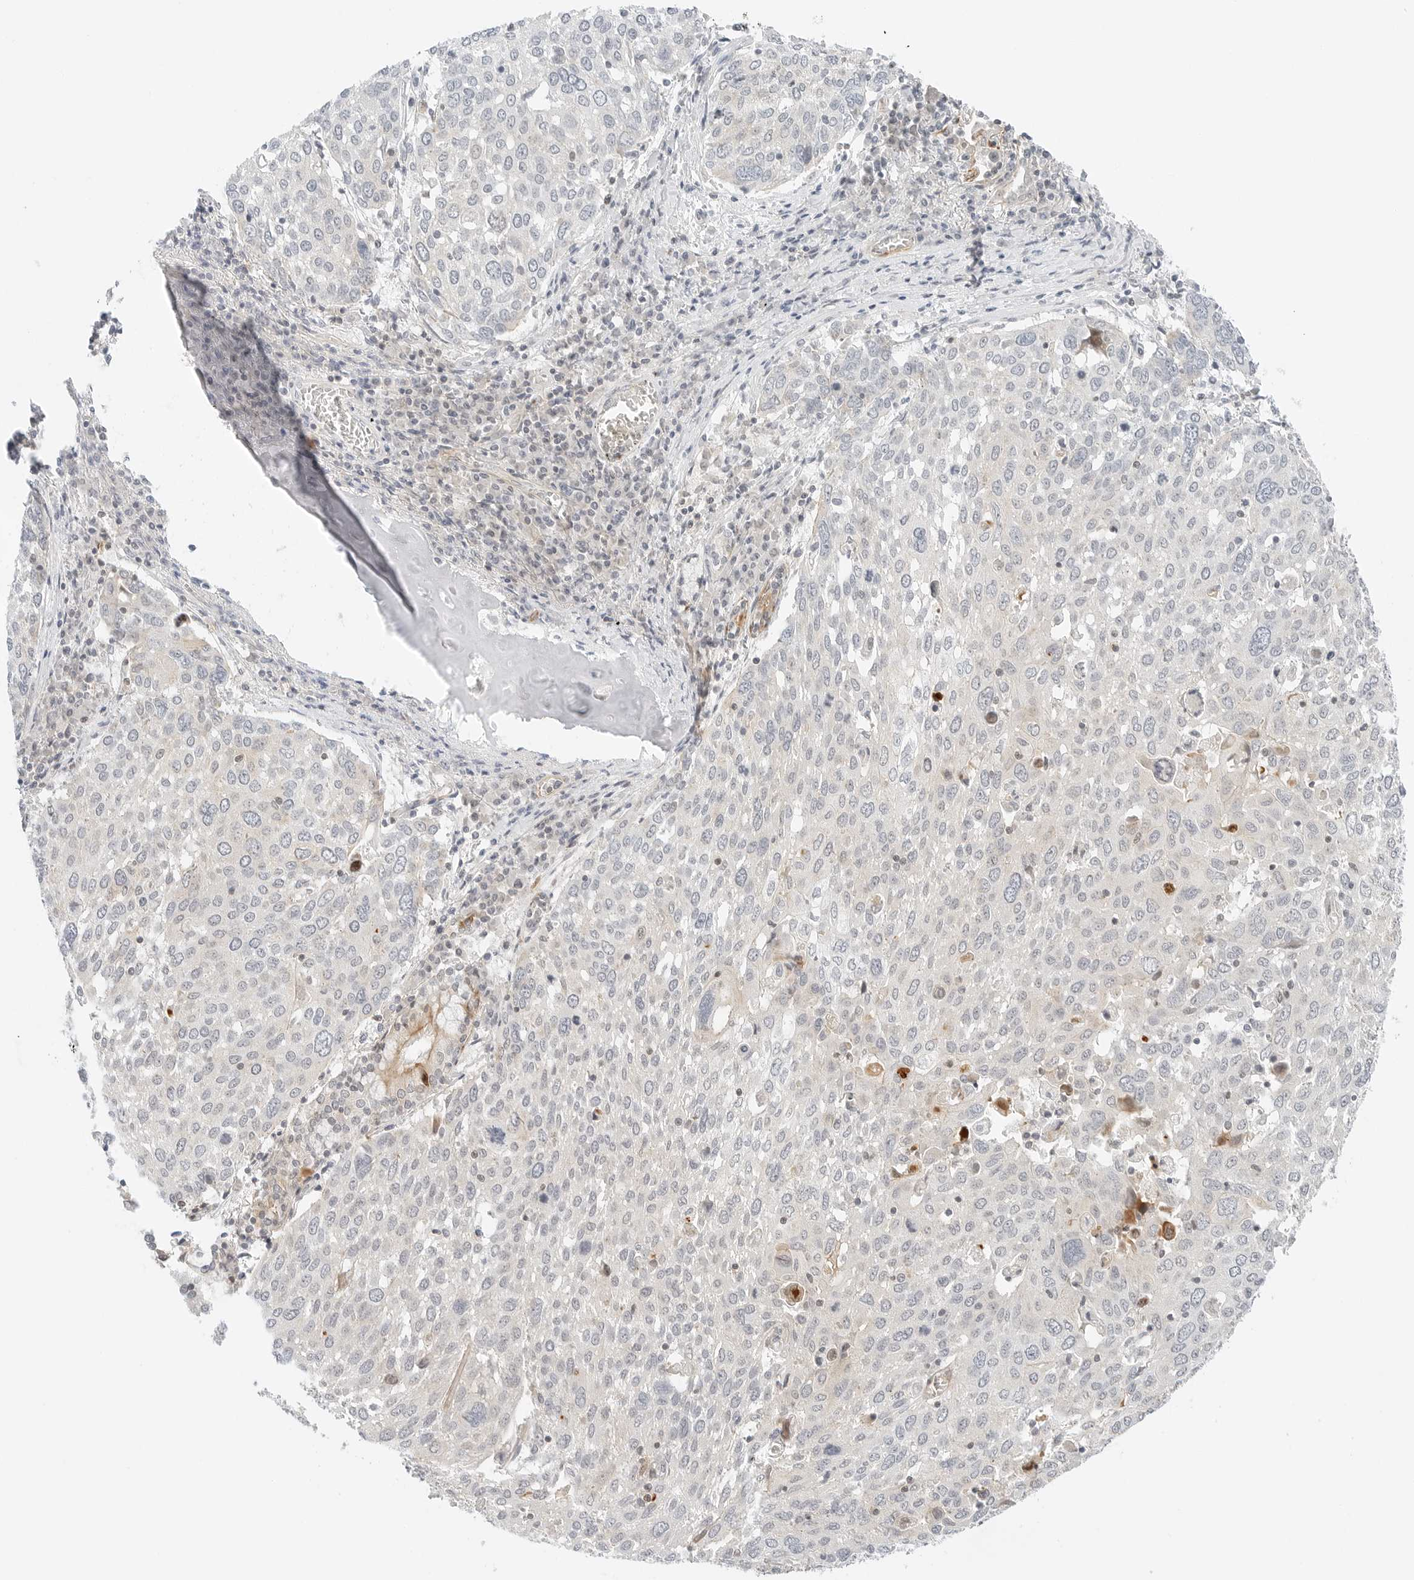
{"staining": {"intensity": "negative", "quantity": "none", "location": "none"}, "tissue": "lung cancer", "cell_type": "Tumor cells", "image_type": "cancer", "snomed": [{"axis": "morphology", "description": "Squamous cell carcinoma, NOS"}, {"axis": "topography", "description": "Lung"}], "caption": "Micrograph shows no significant protein expression in tumor cells of lung squamous cell carcinoma. (Brightfield microscopy of DAB immunohistochemistry at high magnification).", "gene": "IQCC", "patient": {"sex": "male", "age": 65}}